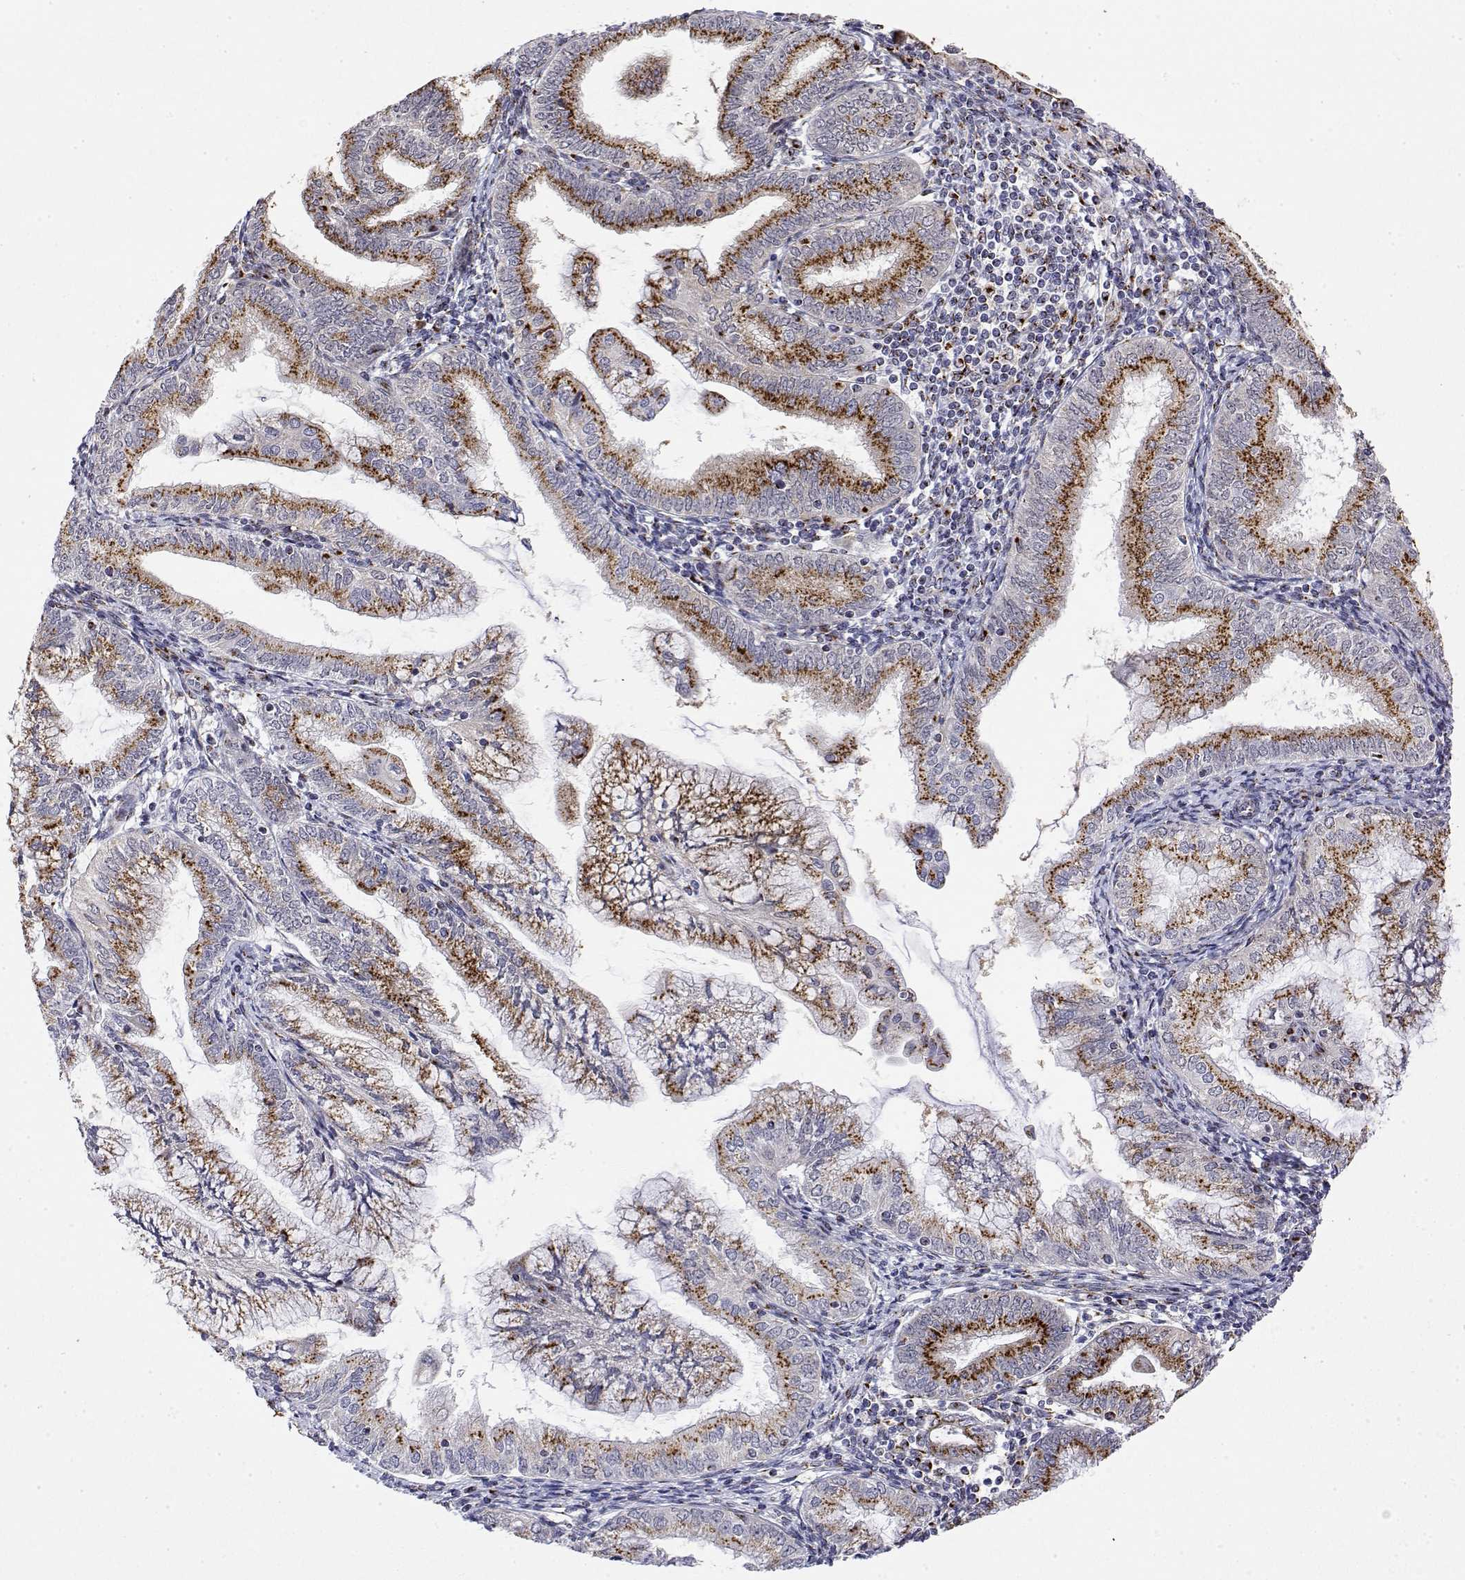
{"staining": {"intensity": "strong", "quantity": ">75%", "location": "cytoplasmic/membranous"}, "tissue": "endometrial cancer", "cell_type": "Tumor cells", "image_type": "cancer", "snomed": [{"axis": "morphology", "description": "Adenocarcinoma, NOS"}, {"axis": "topography", "description": "Endometrium"}], "caption": "Immunohistochemistry (IHC) of human endometrial cancer demonstrates high levels of strong cytoplasmic/membranous positivity in approximately >75% of tumor cells. The staining was performed using DAB to visualize the protein expression in brown, while the nuclei were stained in blue with hematoxylin (Magnification: 20x).", "gene": "YIPF3", "patient": {"sex": "female", "age": 55}}